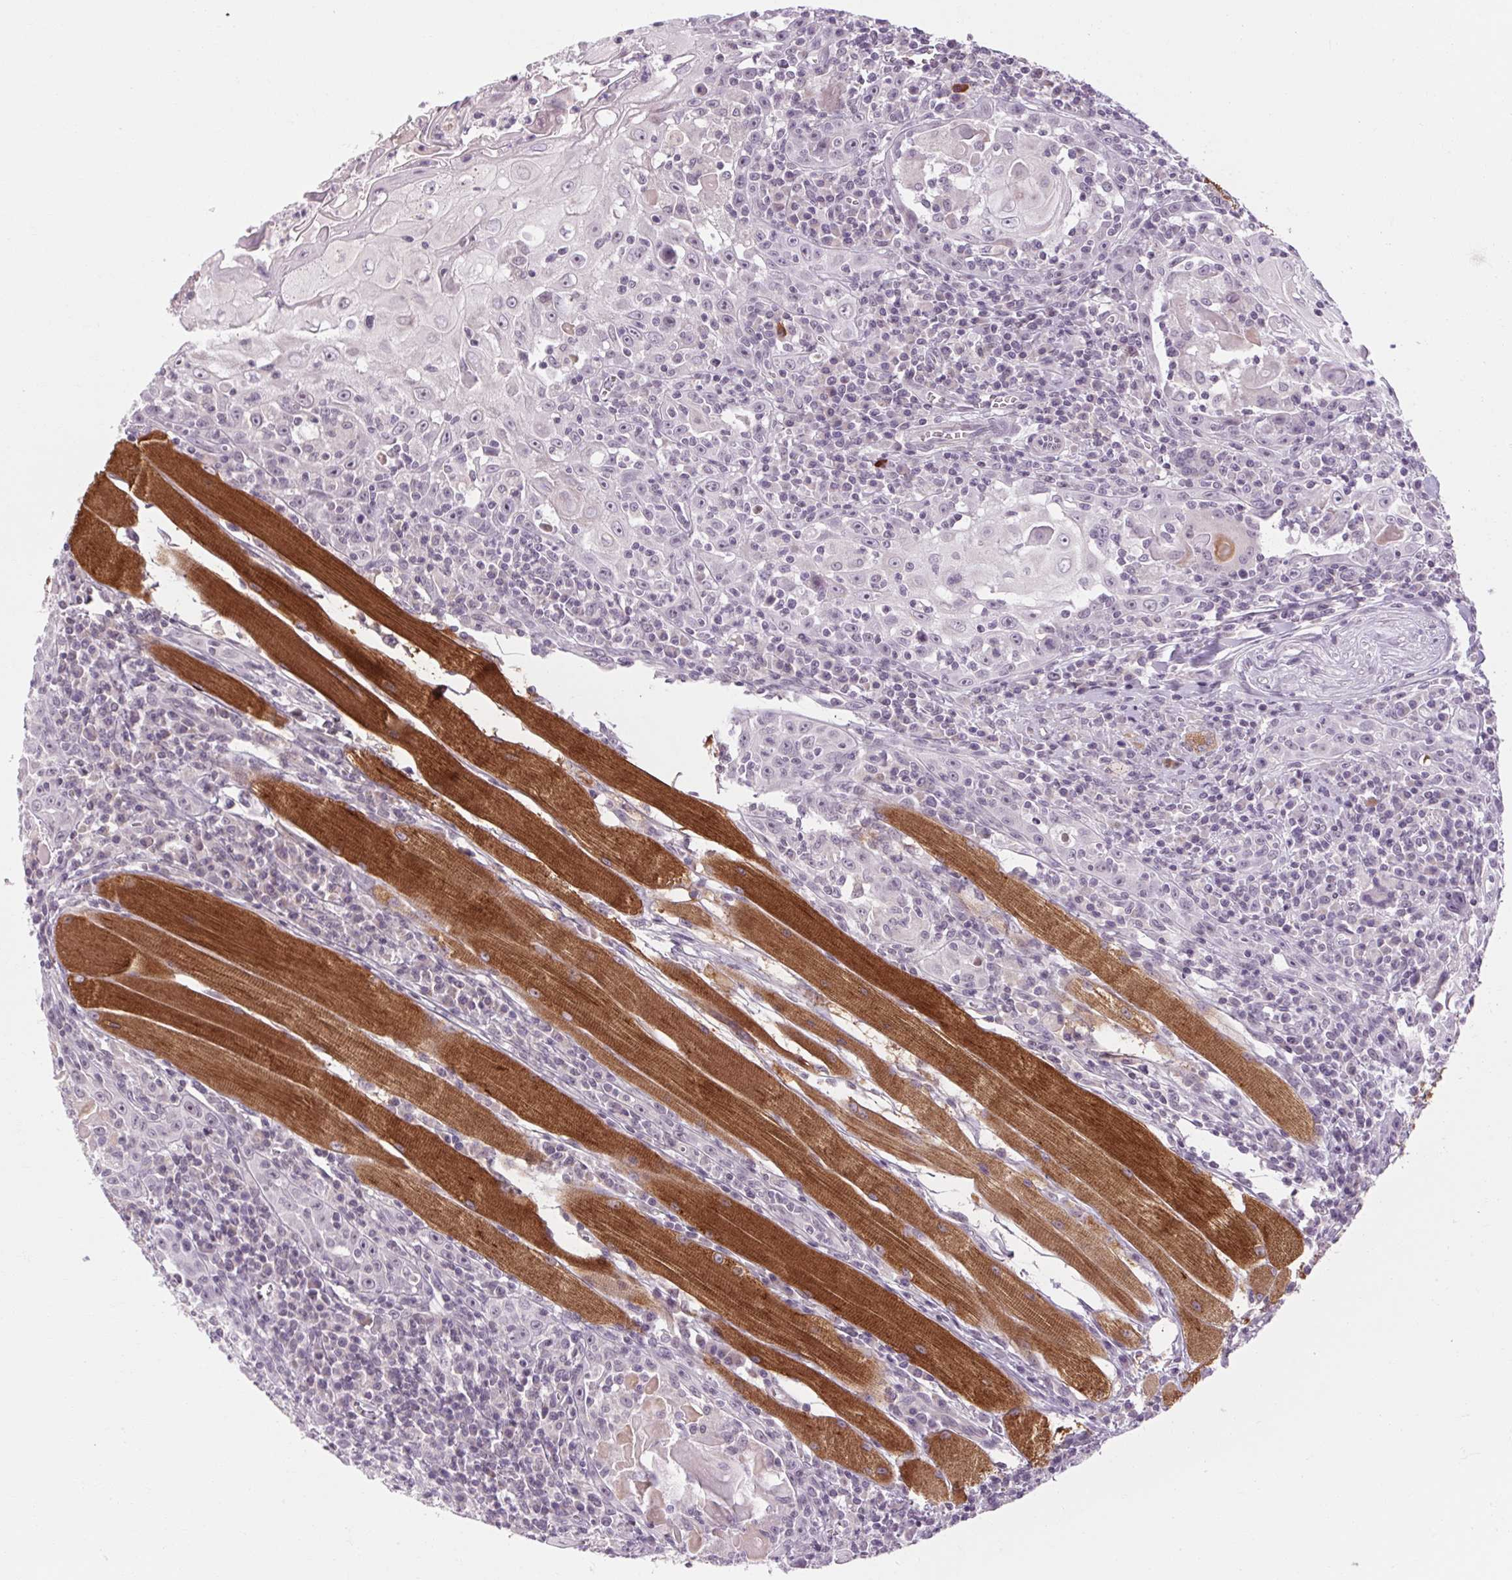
{"staining": {"intensity": "weak", "quantity": "<25%", "location": "cytoplasmic/membranous"}, "tissue": "head and neck cancer", "cell_type": "Tumor cells", "image_type": "cancer", "snomed": [{"axis": "morphology", "description": "Squamous cell carcinoma, NOS"}, {"axis": "topography", "description": "Head-Neck"}], "caption": "This is an immunohistochemistry (IHC) histopathology image of human head and neck cancer (squamous cell carcinoma). There is no positivity in tumor cells.", "gene": "KLHL40", "patient": {"sex": "male", "age": 52}}